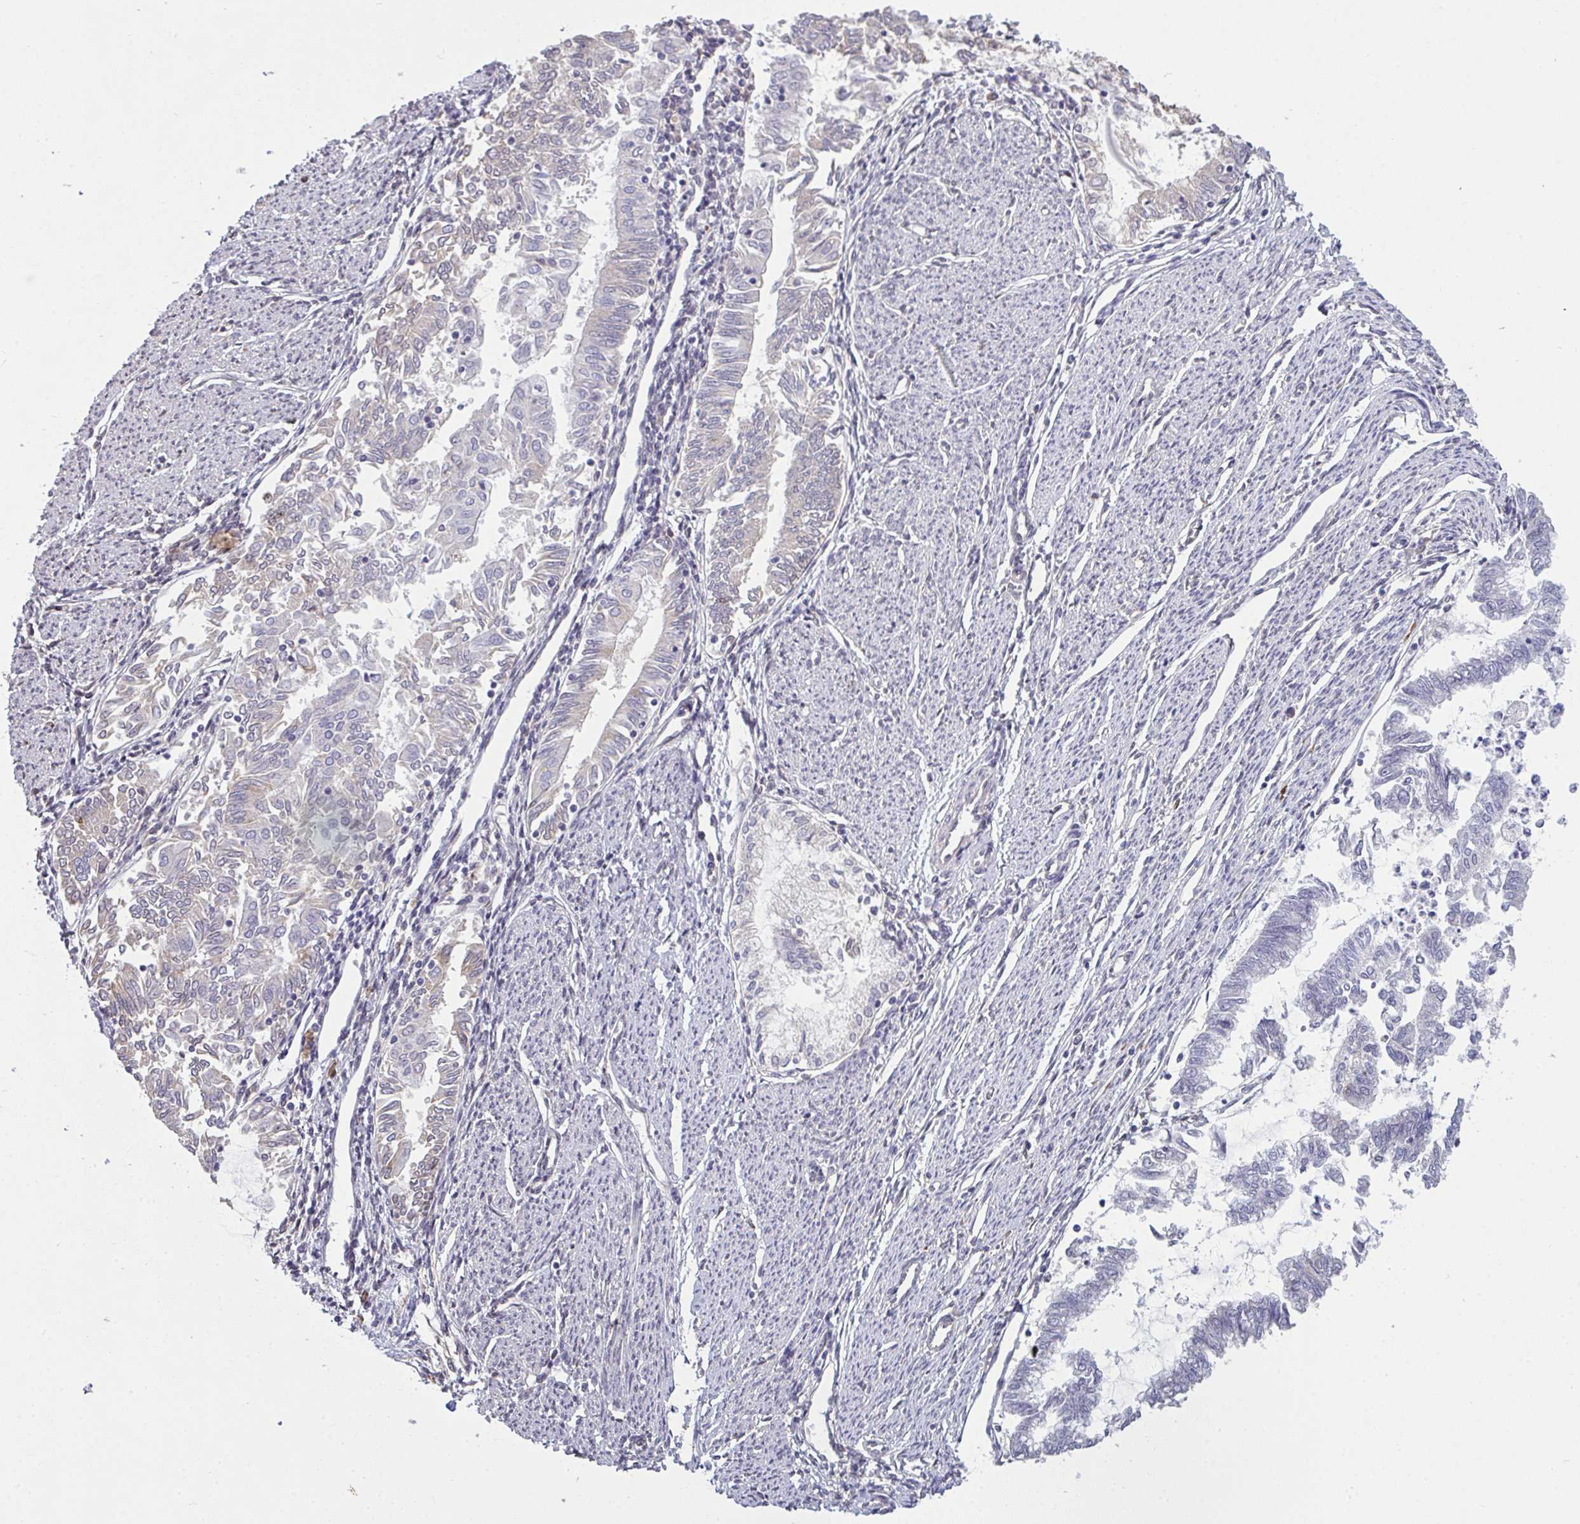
{"staining": {"intensity": "negative", "quantity": "none", "location": "none"}, "tissue": "endometrial cancer", "cell_type": "Tumor cells", "image_type": "cancer", "snomed": [{"axis": "morphology", "description": "Adenocarcinoma, NOS"}, {"axis": "topography", "description": "Endometrium"}], "caption": "Immunohistochemistry (IHC) photomicrograph of neoplastic tissue: endometrial cancer (adenocarcinoma) stained with DAB (3,3'-diaminobenzidine) shows no significant protein staining in tumor cells.", "gene": "SETD7", "patient": {"sex": "female", "age": 79}}